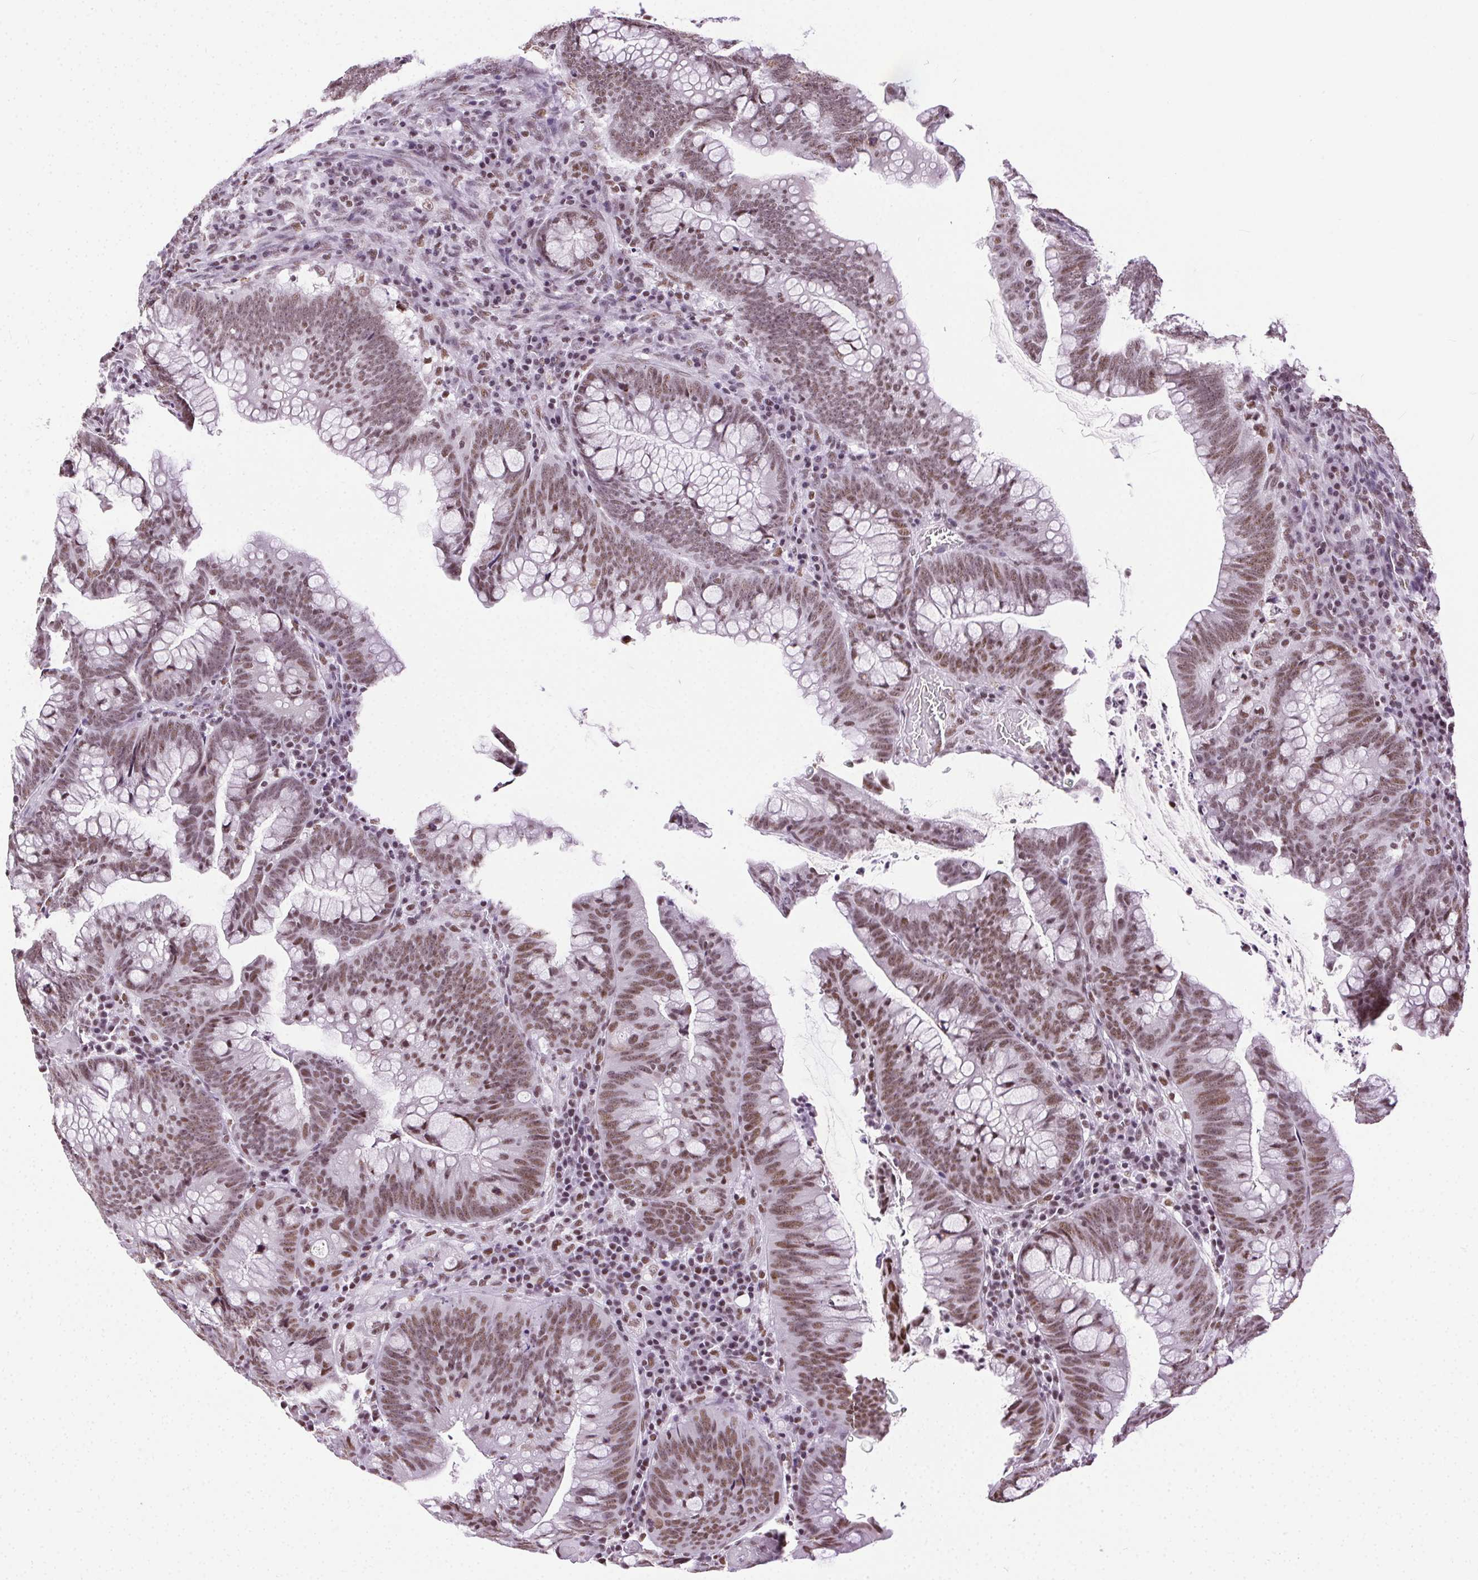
{"staining": {"intensity": "weak", "quantity": ">75%", "location": "nuclear"}, "tissue": "colorectal cancer", "cell_type": "Tumor cells", "image_type": "cancer", "snomed": [{"axis": "morphology", "description": "Adenocarcinoma, NOS"}, {"axis": "topography", "description": "Colon"}], "caption": "Immunohistochemistry of adenocarcinoma (colorectal) reveals low levels of weak nuclear expression in approximately >75% of tumor cells.", "gene": "TRA2B", "patient": {"sex": "male", "age": 62}}